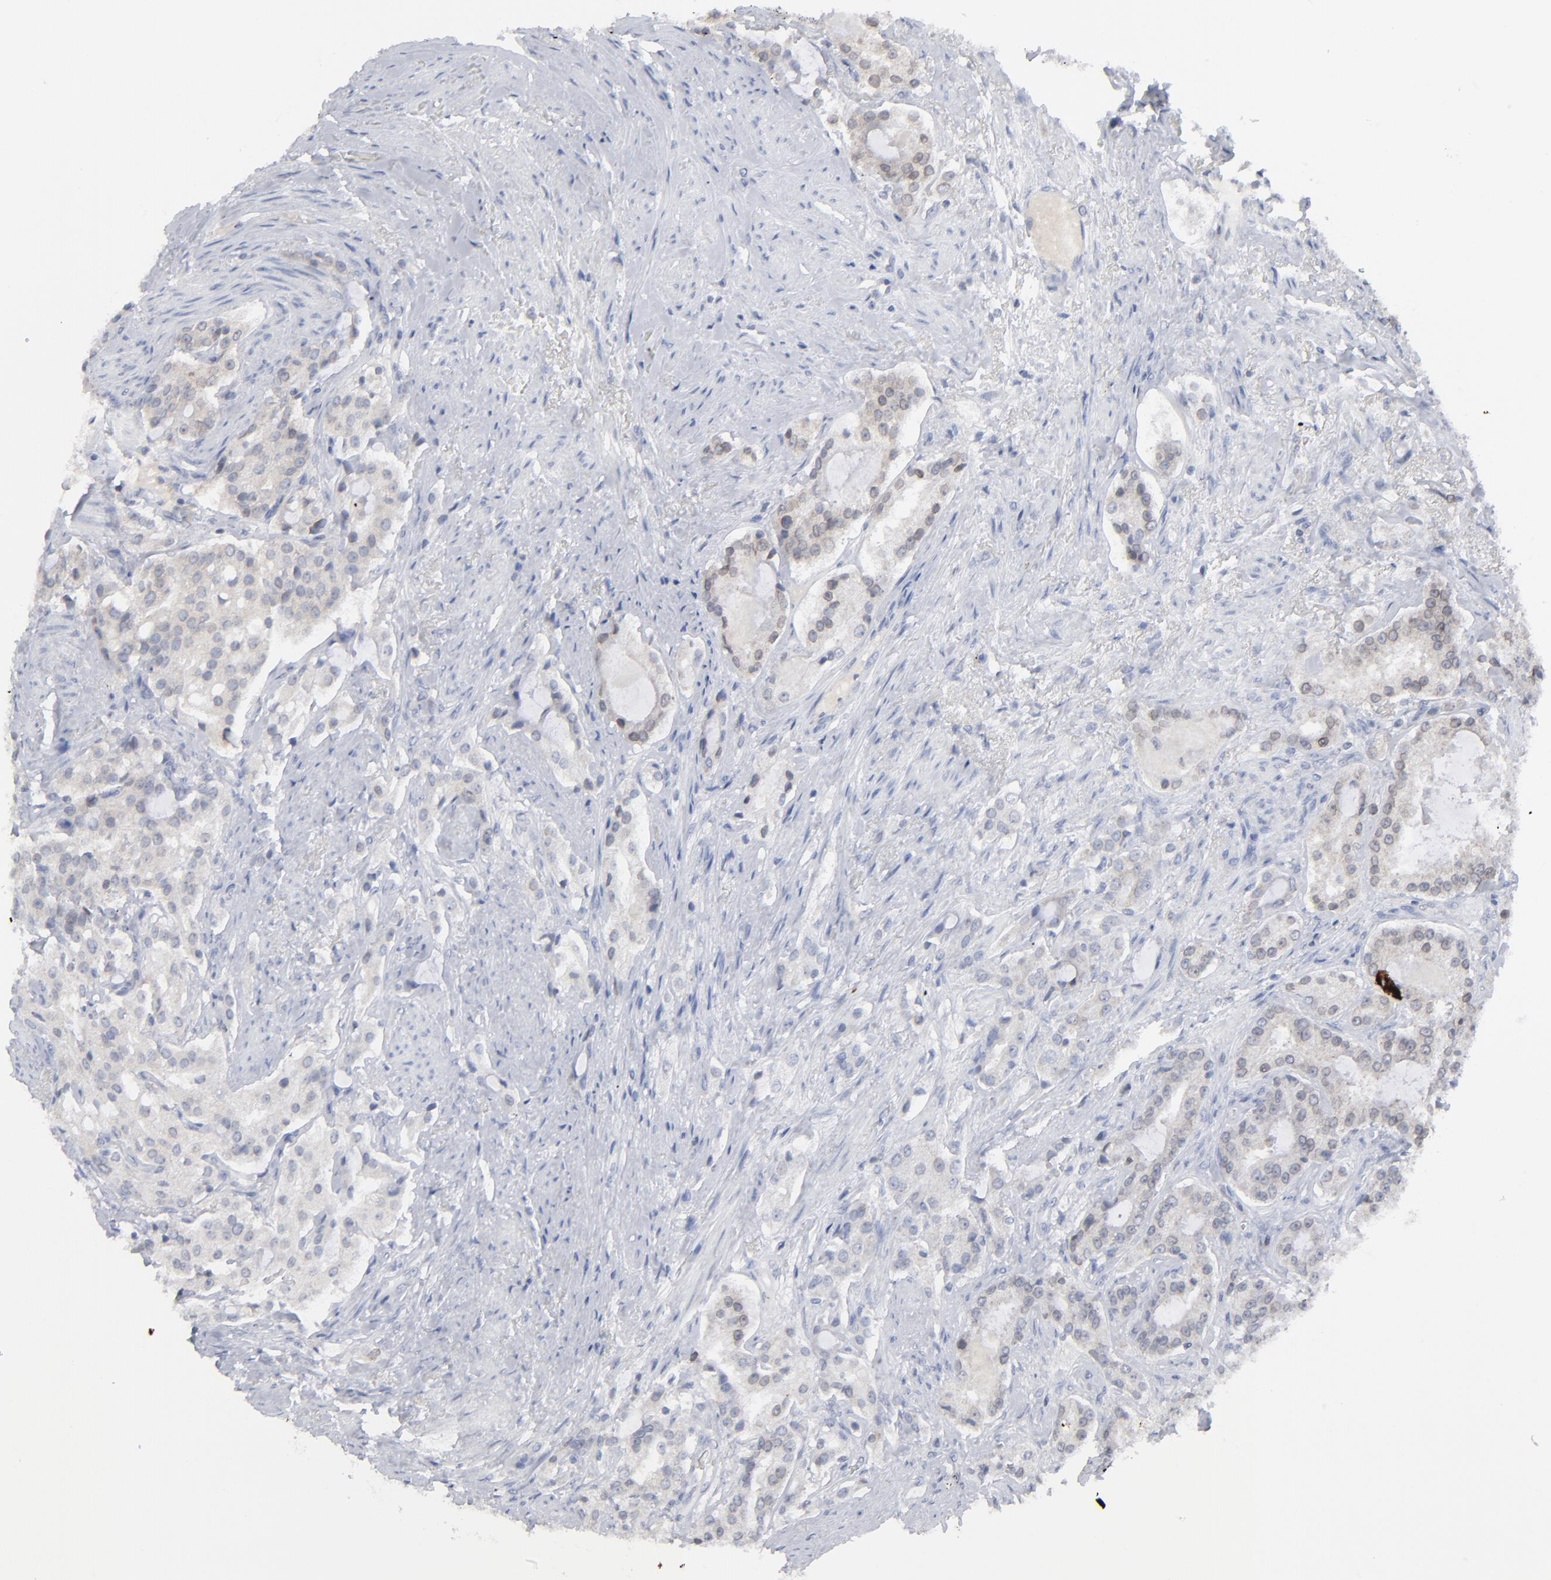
{"staining": {"intensity": "negative", "quantity": "none", "location": "none"}, "tissue": "prostate cancer", "cell_type": "Tumor cells", "image_type": "cancer", "snomed": [{"axis": "morphology", "description": "Adenocarcinoma, Medium grade"}, {"axis": "topography", "description": "Prostate"}], "caption": "An image of human prostate cancer (adenocarcinoma (medium-grade)) is negative for staining in tumor cells.", "gene": "NUP88", "patient": {"sex": "male", "age": 72}}